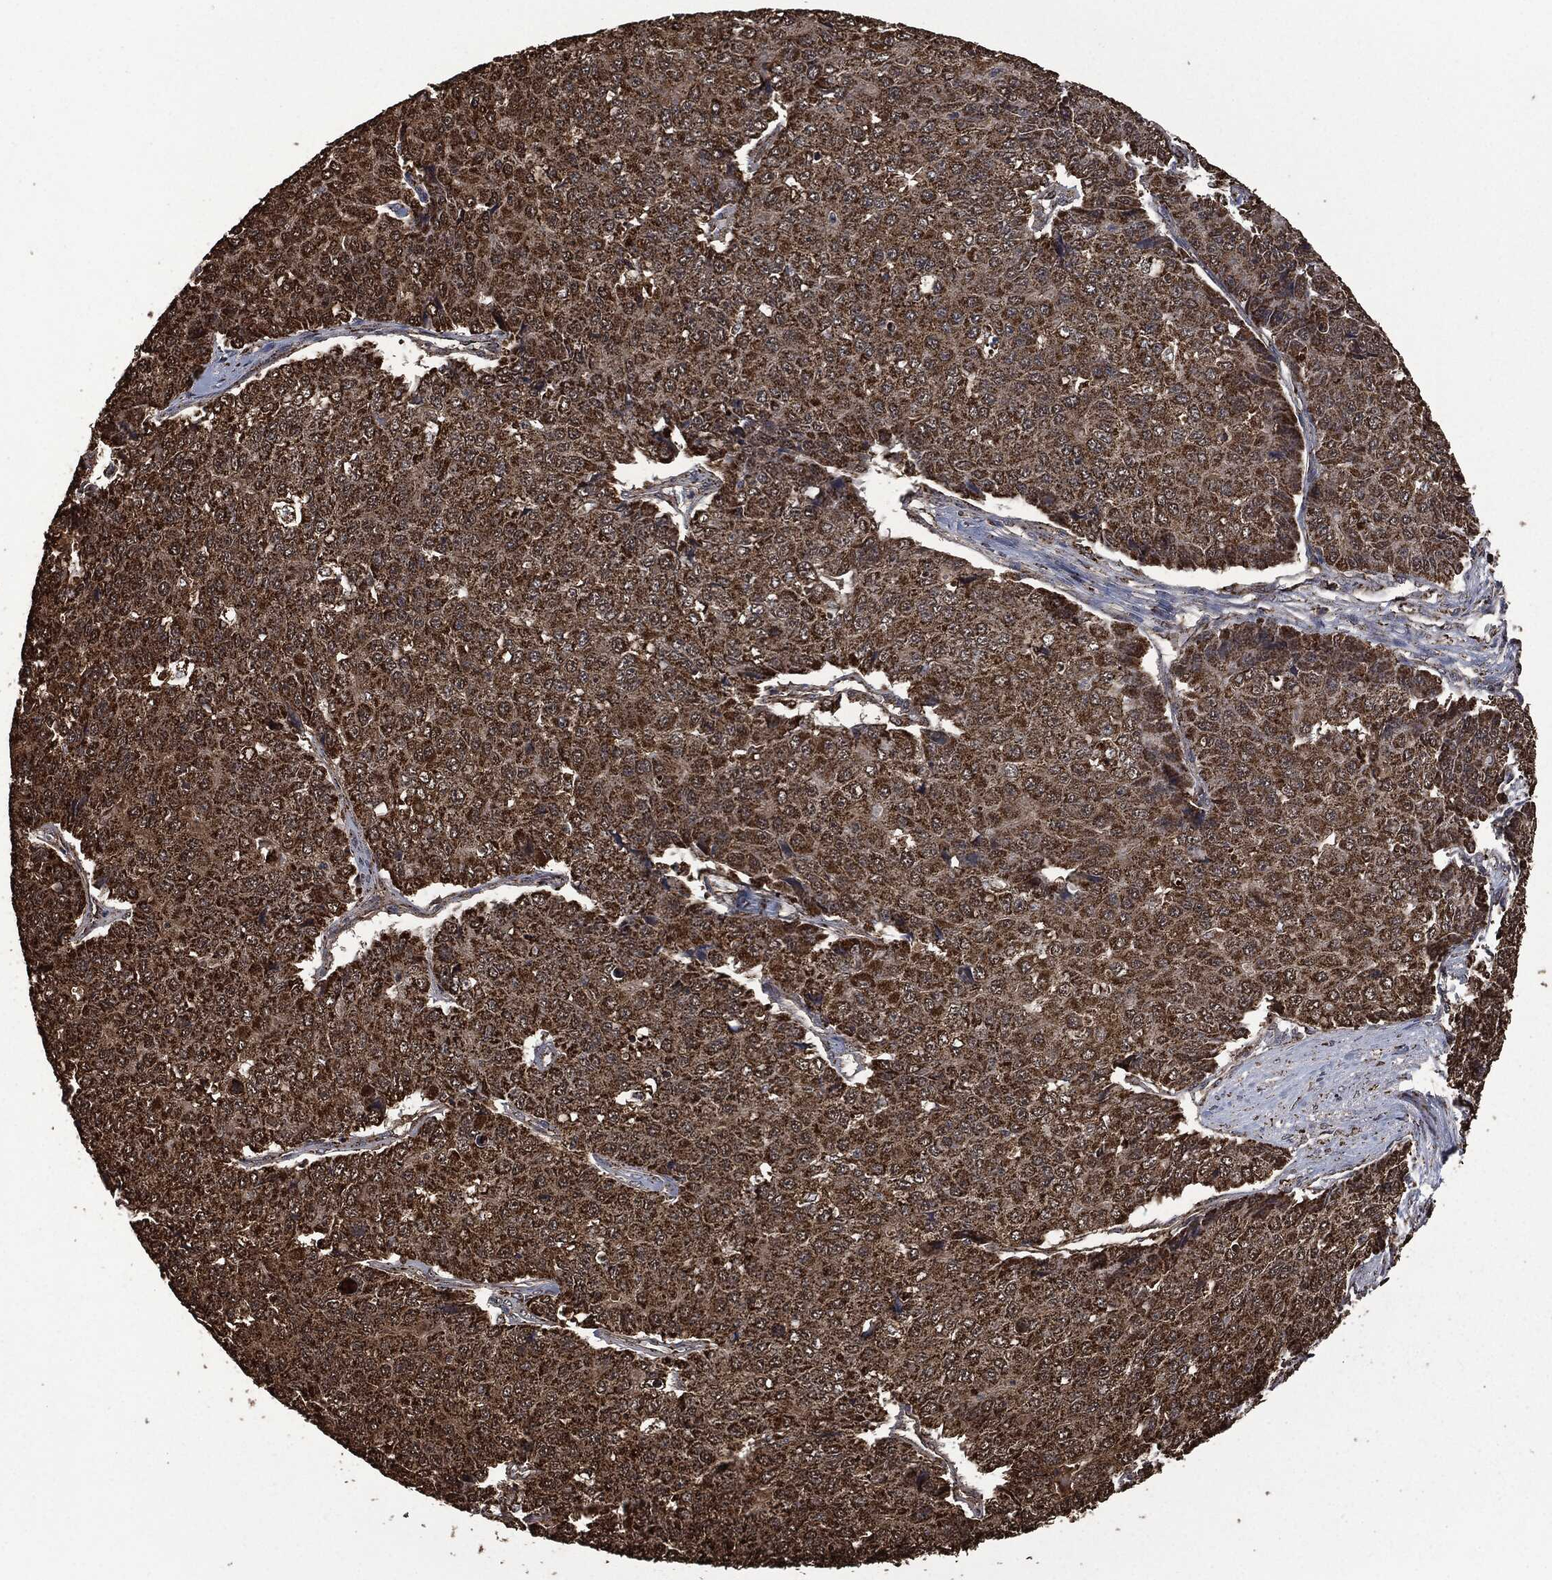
{"staining": {"intensity": "strong", "quantity": ">75%", "location": "cytoplasmic/membranous"}, "tissue": "pancreatic cancer", "cell_type": "Tumor cells", "image_type": "cancer", "snomed": [{"axis": "morphology", "description": "Normal tissue, NOS"}, {"axis": "morphology", "description": "Adenocarcinoma, NOS"}, {"axis": "topography", "description": "Pancreas"}, {"axis": "topography", "description": "Duodenum"}], "caption": "An image showing strong cytoplasmic/membranous staining in about >75% of tumor cells in pancreatic cancer, as visualized by brown immunohistochemical staining.", "gene": "LIG3", "patient": {"sex": "male", "age": 50}}